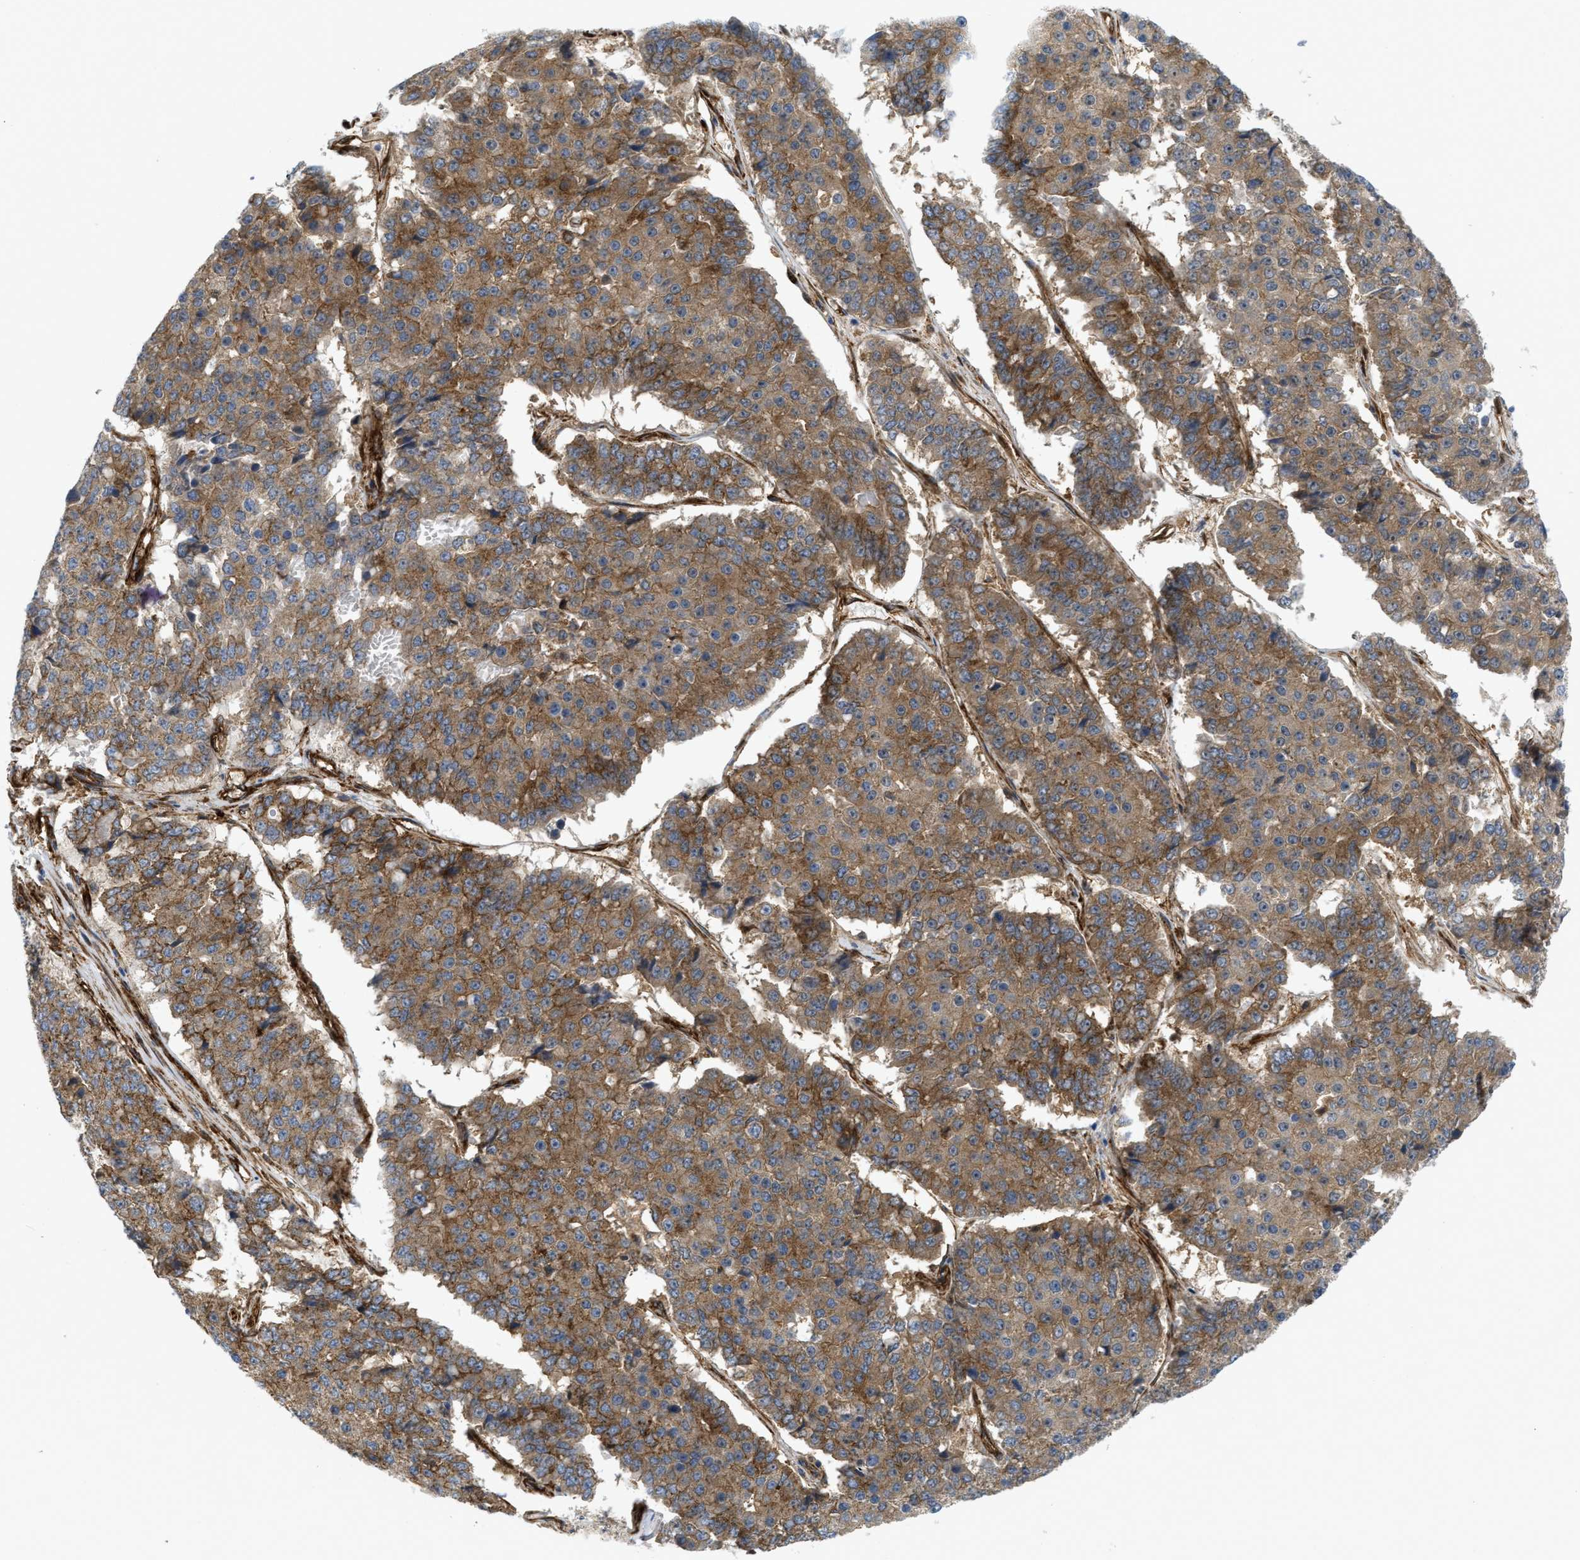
{"staining": {"intensity": "moderate", "quantity": ">75%", "location": "cytoplasmic/membranous"}, "tissue": "pancreatic cancer", "cell_type": "Tumor cells", "image_type": "cancer", "snomed": [{"axis": "morphology", "description": "Adenocarcinoma, NOS"}, {"axis": "topography", "description": "Pancreas"}], "caption": "Pancreatic adenocarcinoma was stained to show a protein in brown. There is medium levels of moderate cytoplasmic/membranous expression in about >75% of tumor cells.", "gene": "PICALM", "patient": {"sex": "male", "age": 50}}